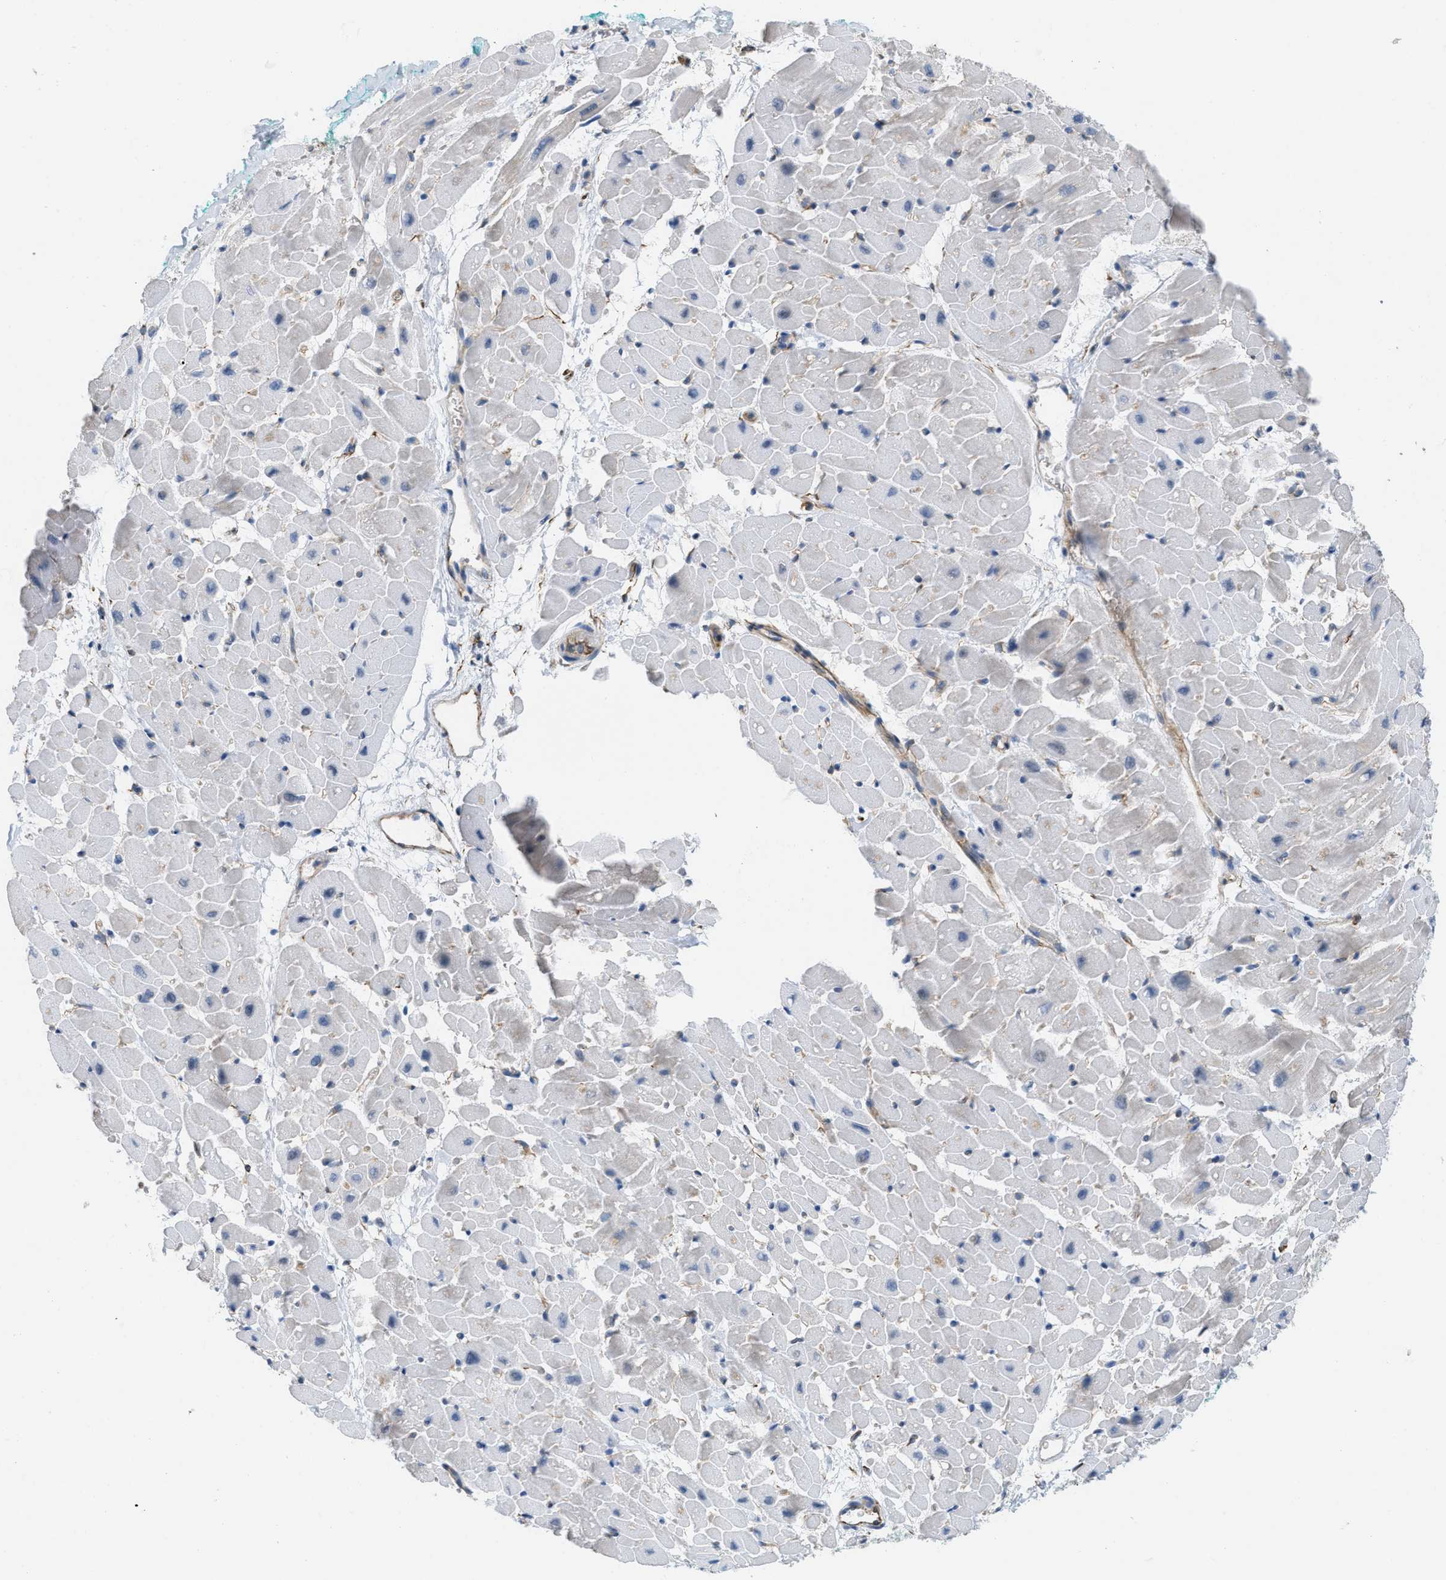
{"staining": {"intensity": "weak", "quantity": "<25%", "location": "cytoplasmic/membranous"}, "tissue": "heart muscle", "cell_type": "Cardiomyocytes", "image_type": "normal", "snomed": [{"axis": "morphology", "description": "Normal tissue, NOS"}, {"axis": "topography", "description": "Heart"}], "caption": "DAB immunohistochemical staining of benign heart muscle demonstrates no significant positivity in cardiomyocytes.", "gene": "BTN3A1", "patient": {"sex": "male", "age": 45}}